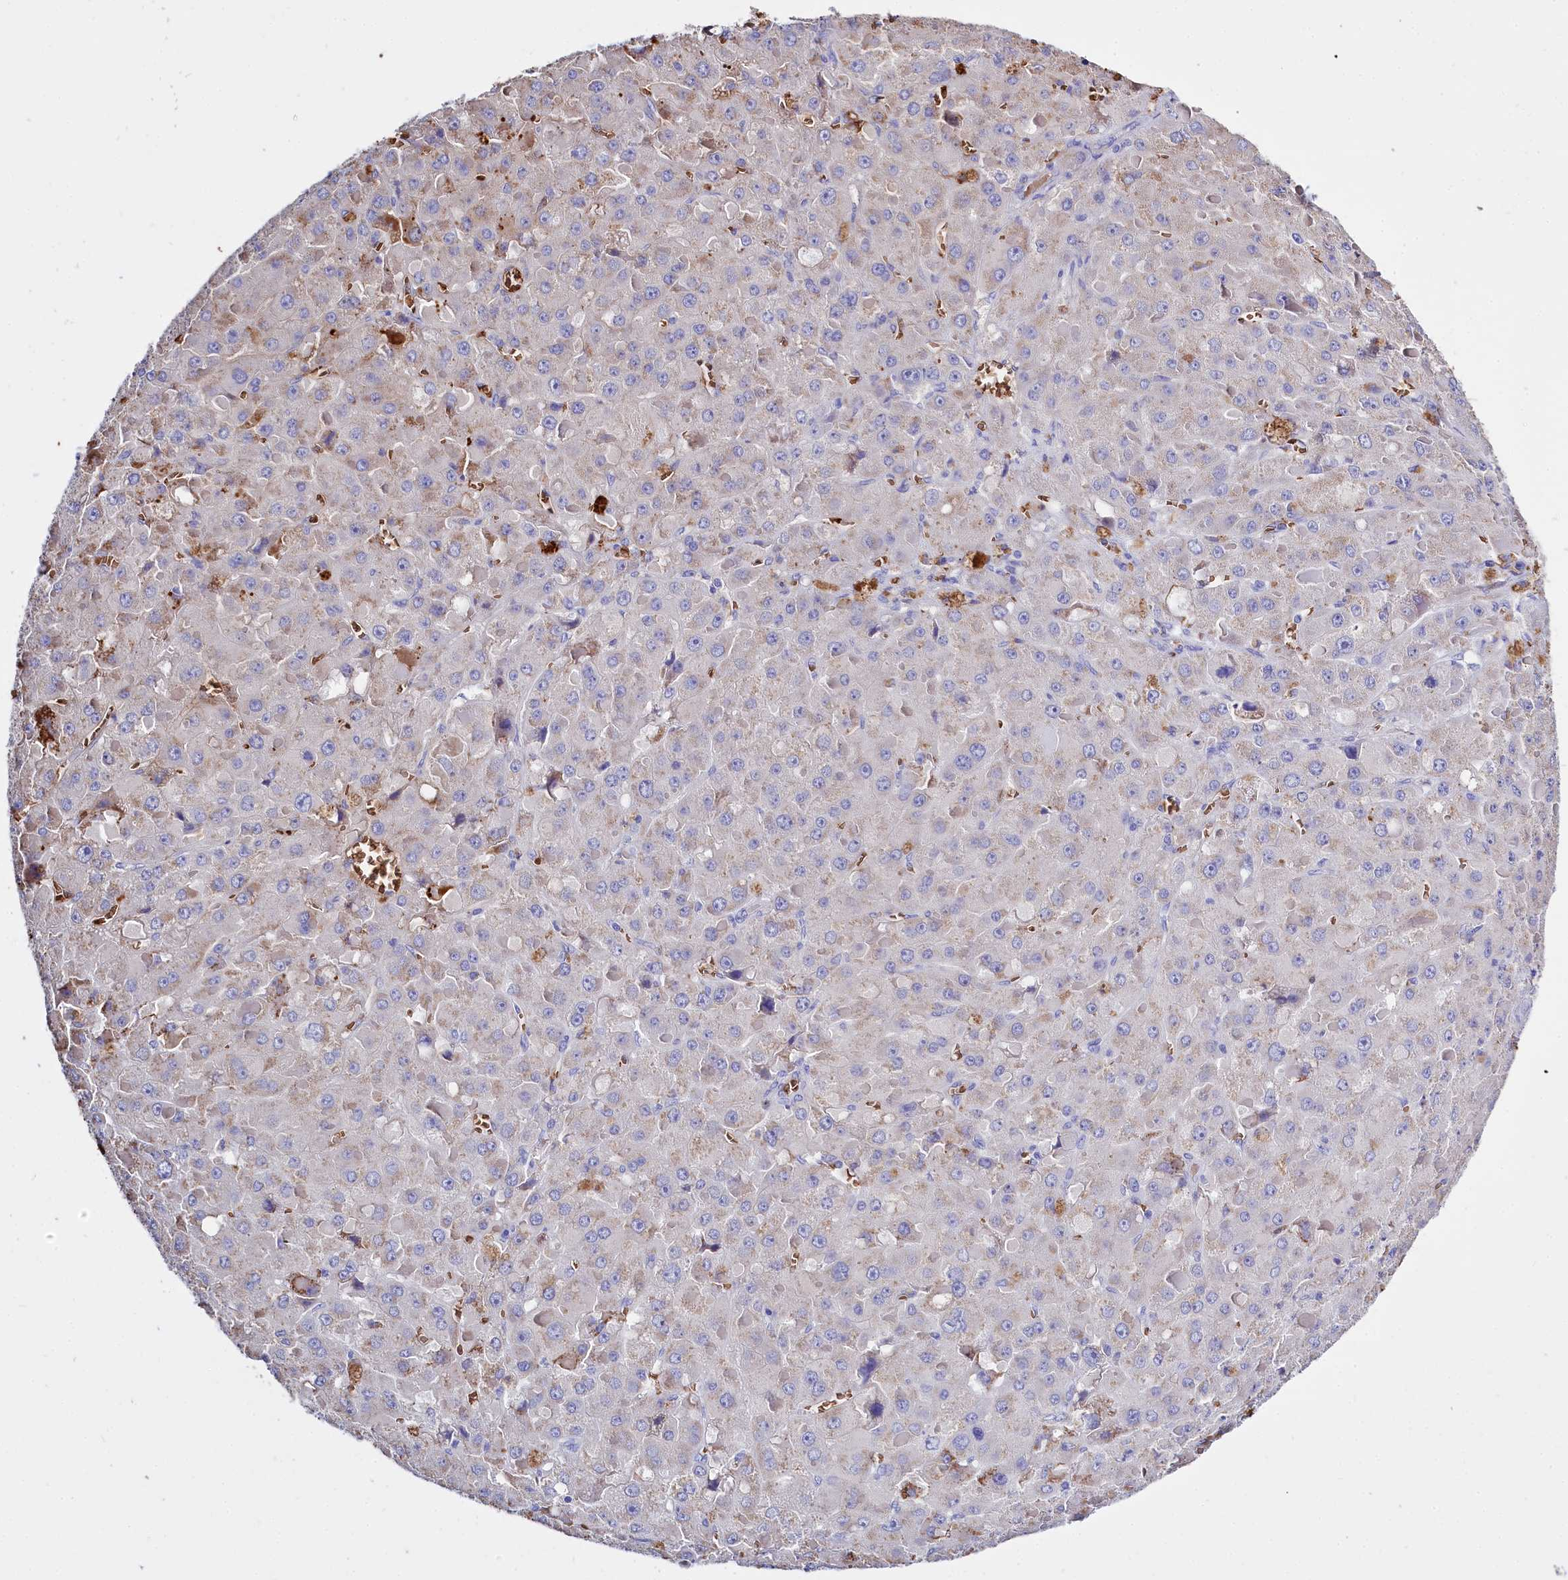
{"staining": {"intensity": "weak", "quantity": "<25%", "location": "cytoplasmic/membranous"}, "tissue": "liver cancer", "cell_type": "Tumor cells", "image_type": "cancer", "snomed": [{"axis": "morphology", "description": "Carcinoma, Hepatocellular, NOS"}, {"axis": "topography", "description": "Liver"}], "caption": "The image exhibits no staining of tumor cells in liver cancer (hepatocellular carcinoma).", "gene": "RPUSD3", "patient": {"sex": "female", "age": 73}}